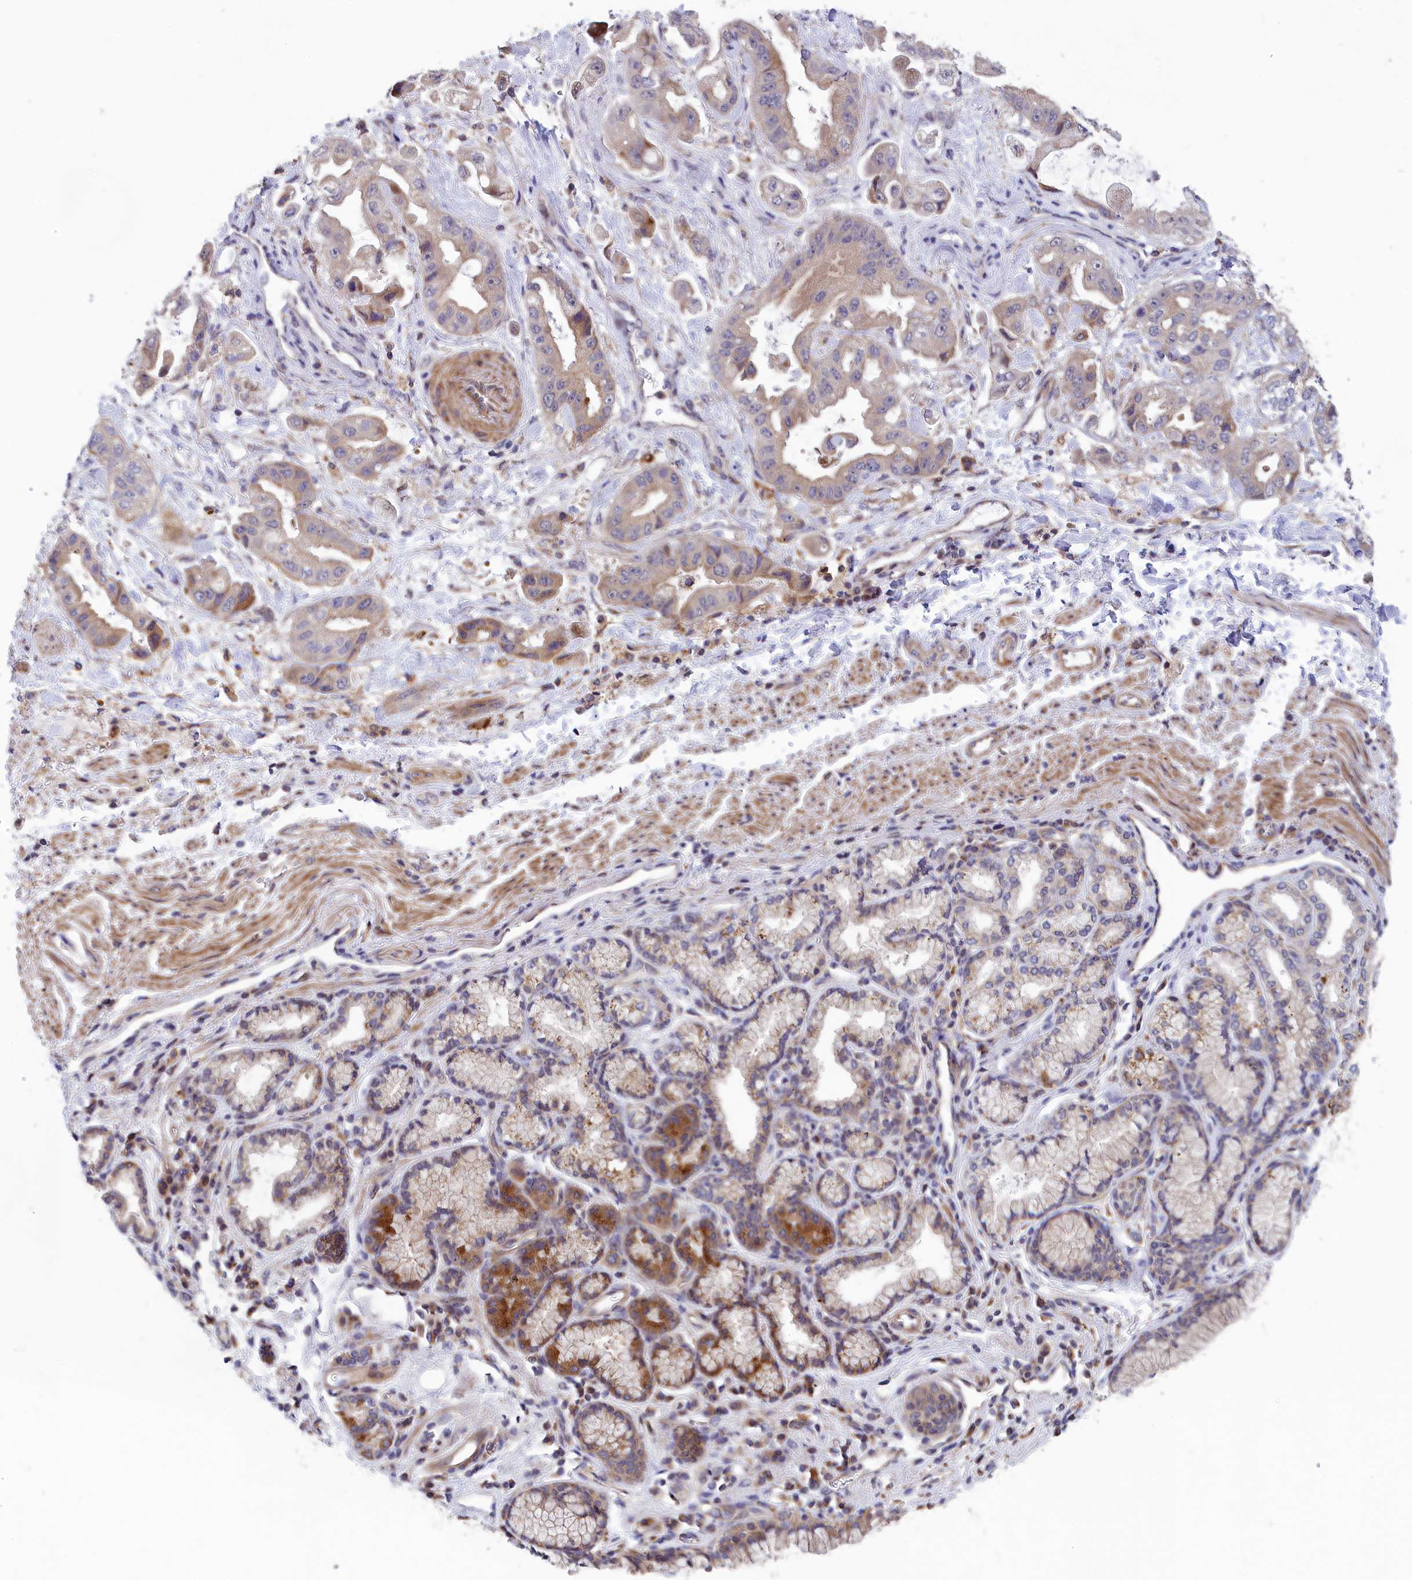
{"staining": {"intensity": "weak", "quantity": "<25%", "location": "cytoplasmic/membranous"}, "tissue": "stomach cancer", "cell_type": "Tumor cells", "image_type": "cancer", "snomed": [{"axis": "morphology", "description": "Adenocarcinoma, NOS"}, {"axis": "topography", "description": "Stomach"}], "caption": "Immunohistochemistry photomicrograph of neoplastic tissue: human adenocarcinoma (stomach) stained with DAB displays no significant protein expression in tumor cells. Brightfield microscopy of immunohistochemistry stained with DAB (3,3'-diaminobenzidine) (brown) and hematoxylin (blue), captured at high magnification.", "gene": "BLTP2", "patient": {"sex": "male", "age": 62}}